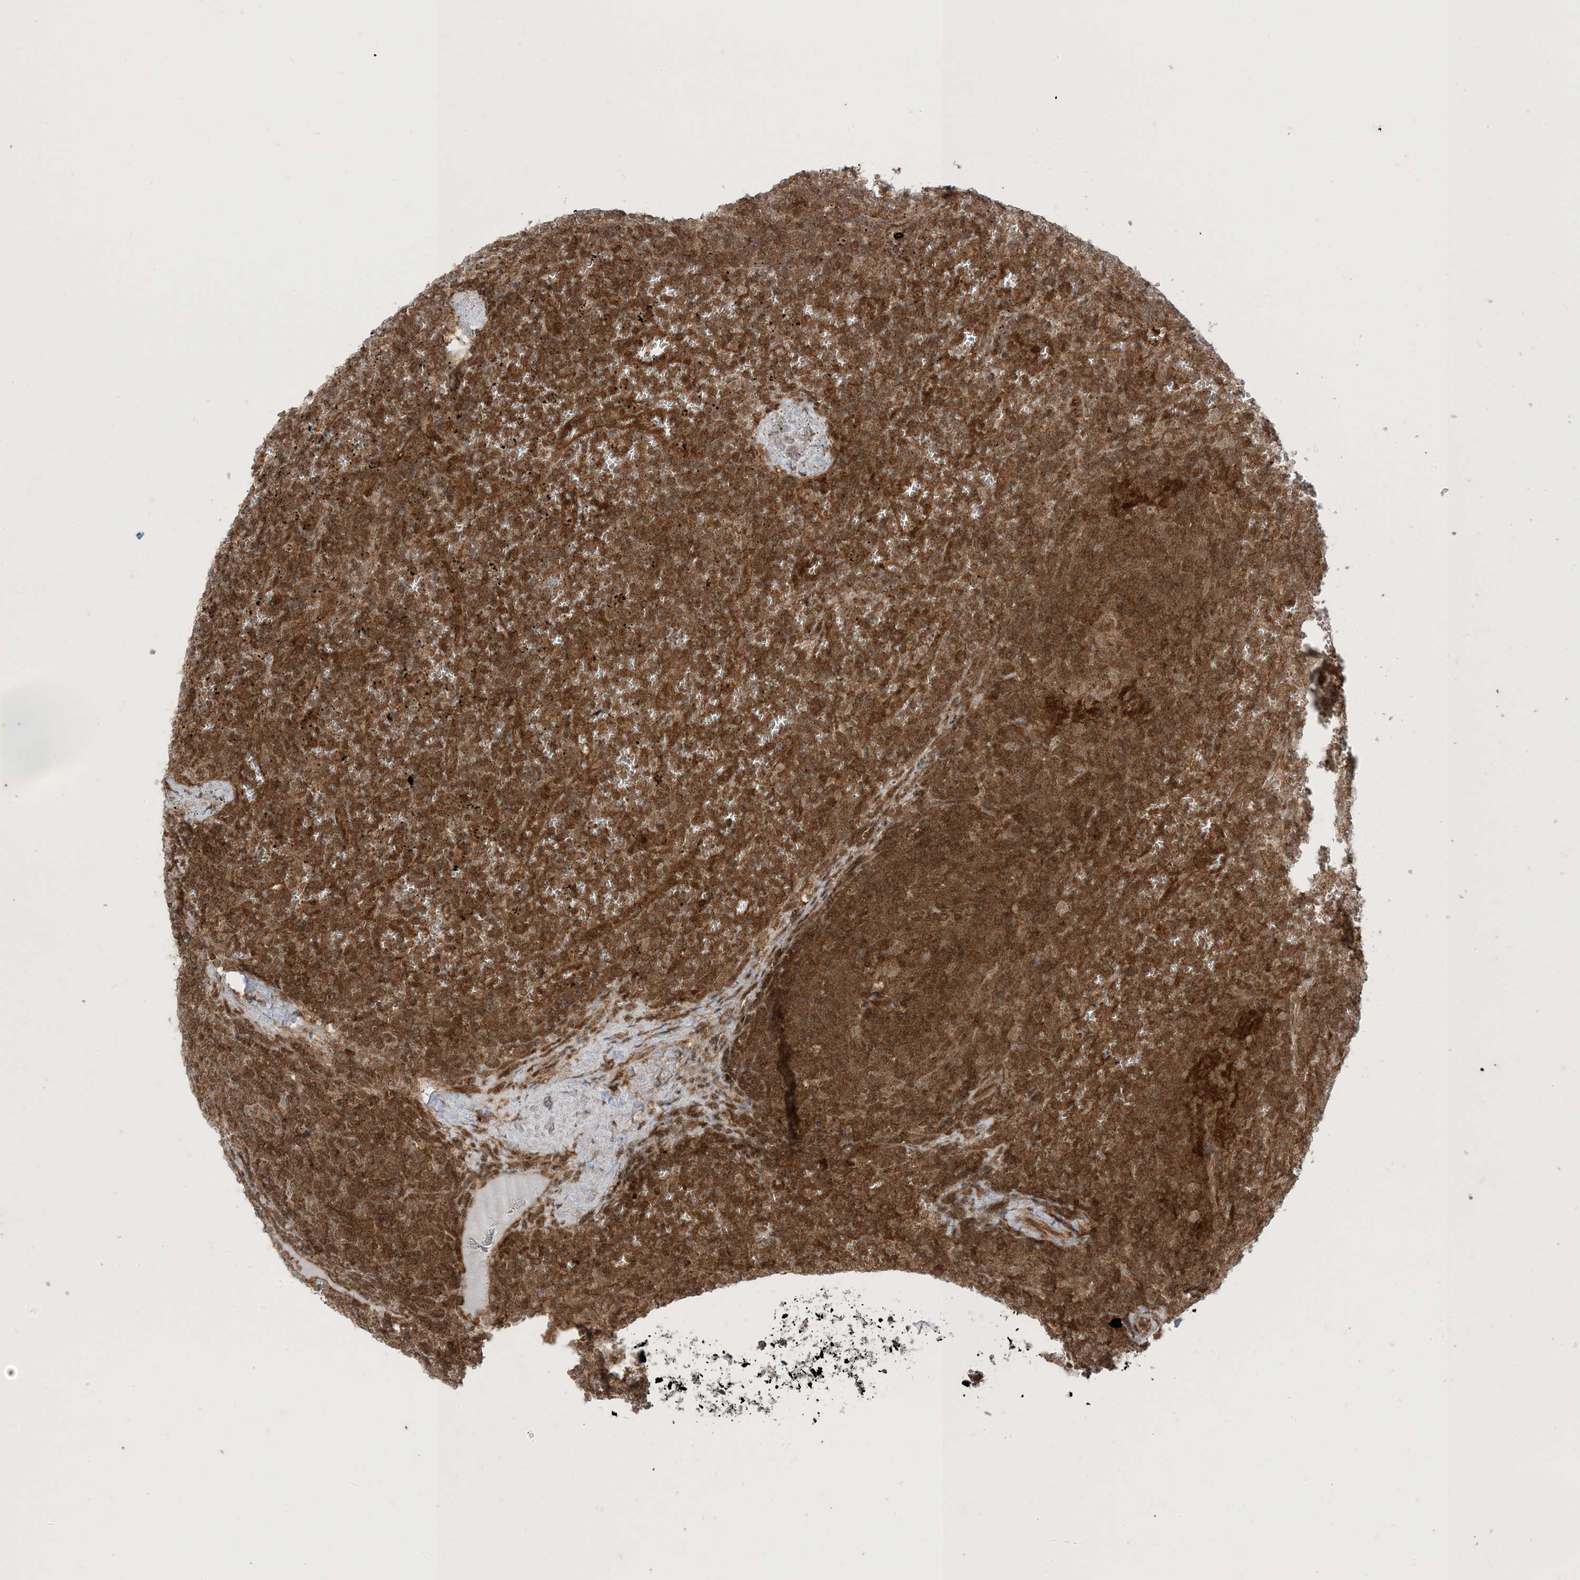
{"staining": {"intensity": "moderate", "quantity": ">75%", "location": "cytoplasmic/membranous"}, "tissue": "lymphoma", "cell_type": "Tumor cells", "image_type": "cancer", "snomed": [{"axis": "morphology", "description": "Malignant lymphoma, non-Hodgkin's type, Low grade"}, {"axis": "topography", "description": "Spleen"}], "caption": "Protein expression analysis of human malignant lymphoma, non-Hodgkin's type (low-grade) reveals moderate cytoplasmic/membranous expression in about >75% of tumor cells.", "gene": "PTPA", "patient": {"sex": "female", "age": 19}}